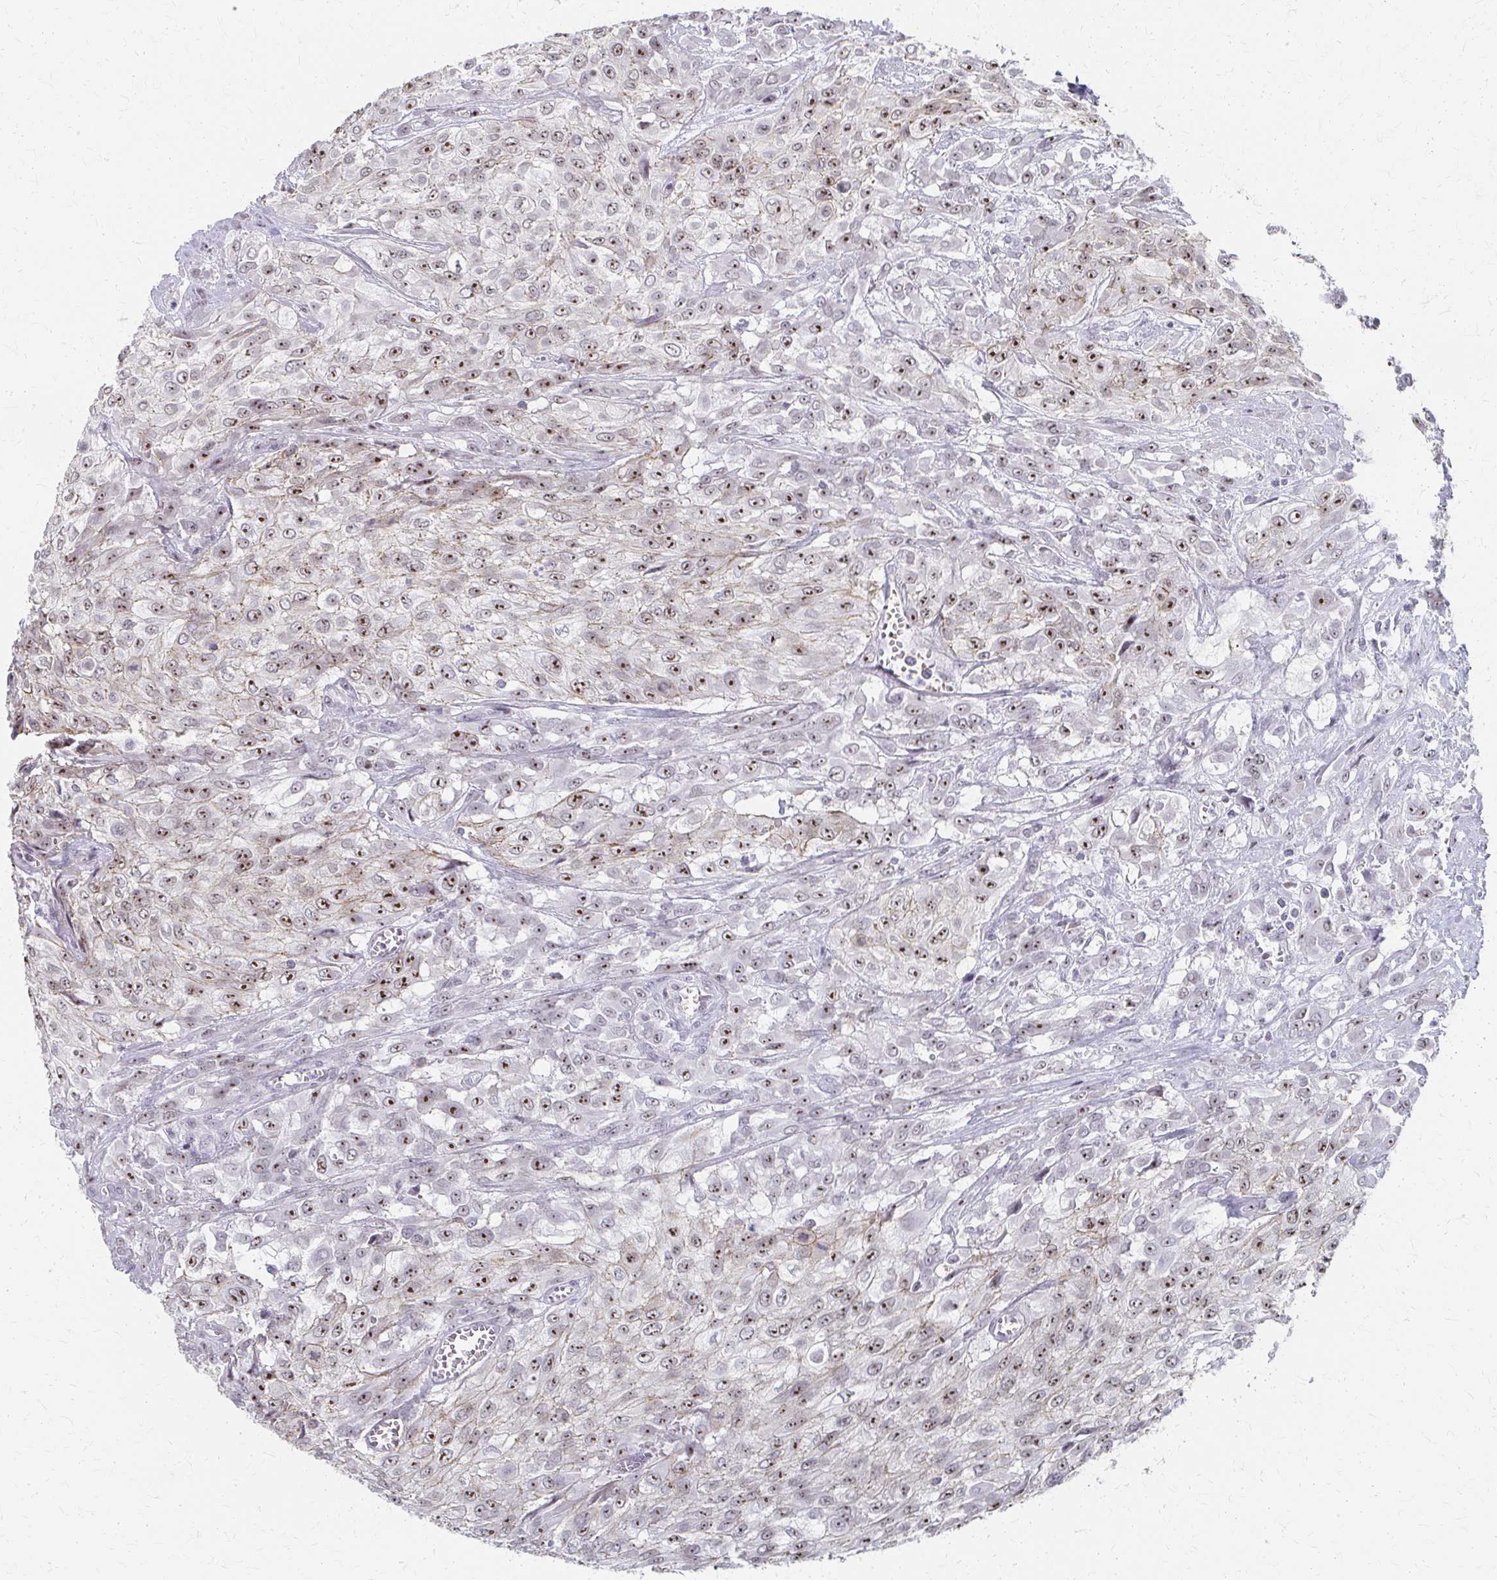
{"staining": {"intensity": "moderate", "quantity": ">75%", "location": "nuclear"}, "tissue": "urothelial cancer", "cell_type": "Tumor cells", "image_type": "cancer", "snomed": [{"axis": "morphology", "description": "Urothelial carcinoma, High grade"}, {"axis": "topography", "description": "Urinary bladder"}], "caption": "Immunohistochemical staining of human urothelial carcinoma (high-grade) demonstrates moderate nuclear protein staining in approximately >75% of tumor cells. (Brightfield microscopy of DAB IHC at high magnification).", "gene": "PES1", "patient": {"sex": "male", "age": 57}}